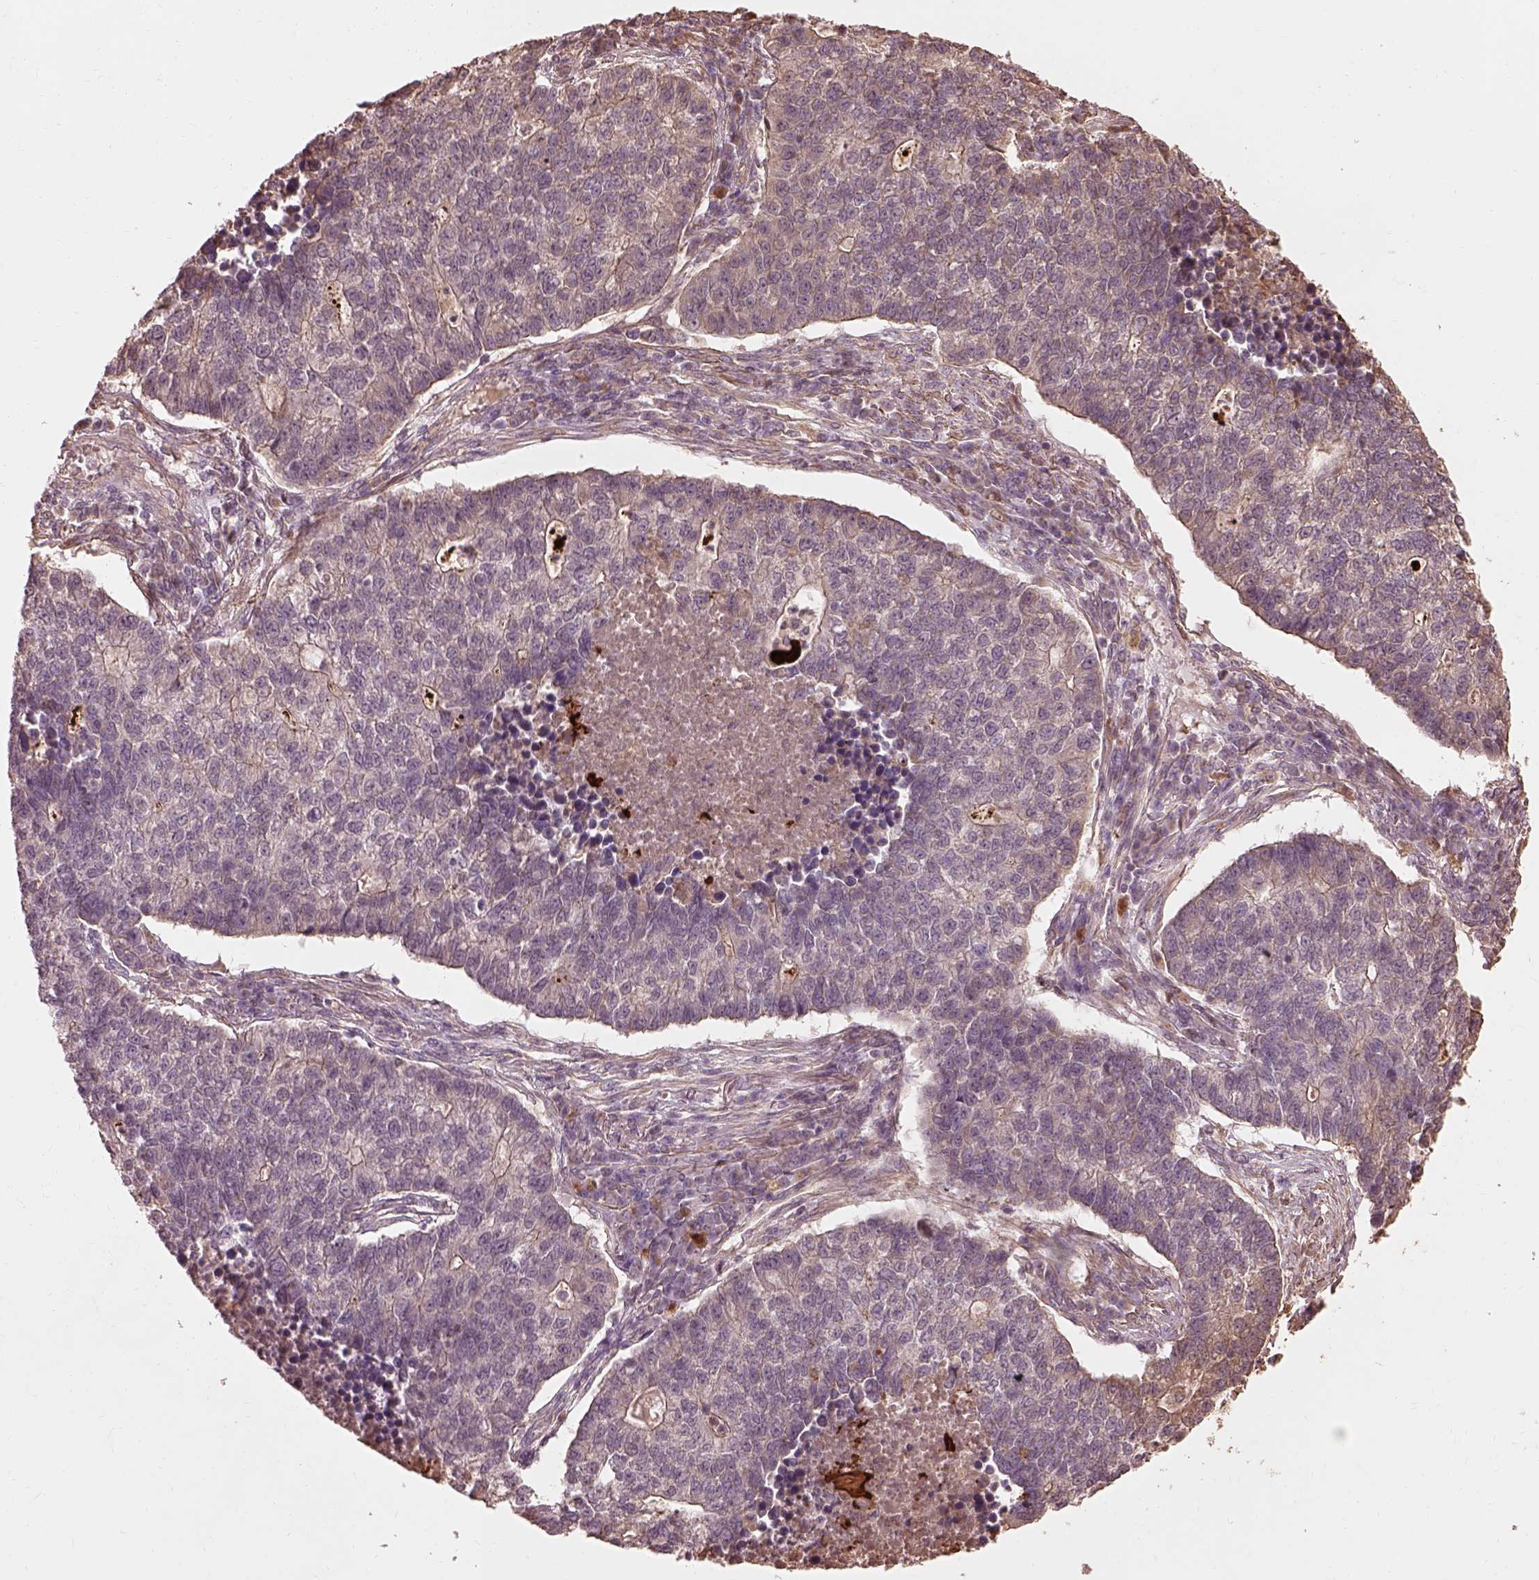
{"staining": {"intensity": "negative", "quantity": "none", "location": "none"}, "tissue": "lung cancer", "cell_type": "Tumor cells", "image_type": "cancer", "snomed": [{"axis": "morphology", "description": "Adenocarcinoma, NOS"}, {"axis": "topography", "description": "Lung"}], "caption": "This is an immunohistochemistry (IHC) micrograph of human lung cancer. There is no expression in tumor cells.", "gene": "METTL4", "patient": {"sex": "male", "age": 57}}